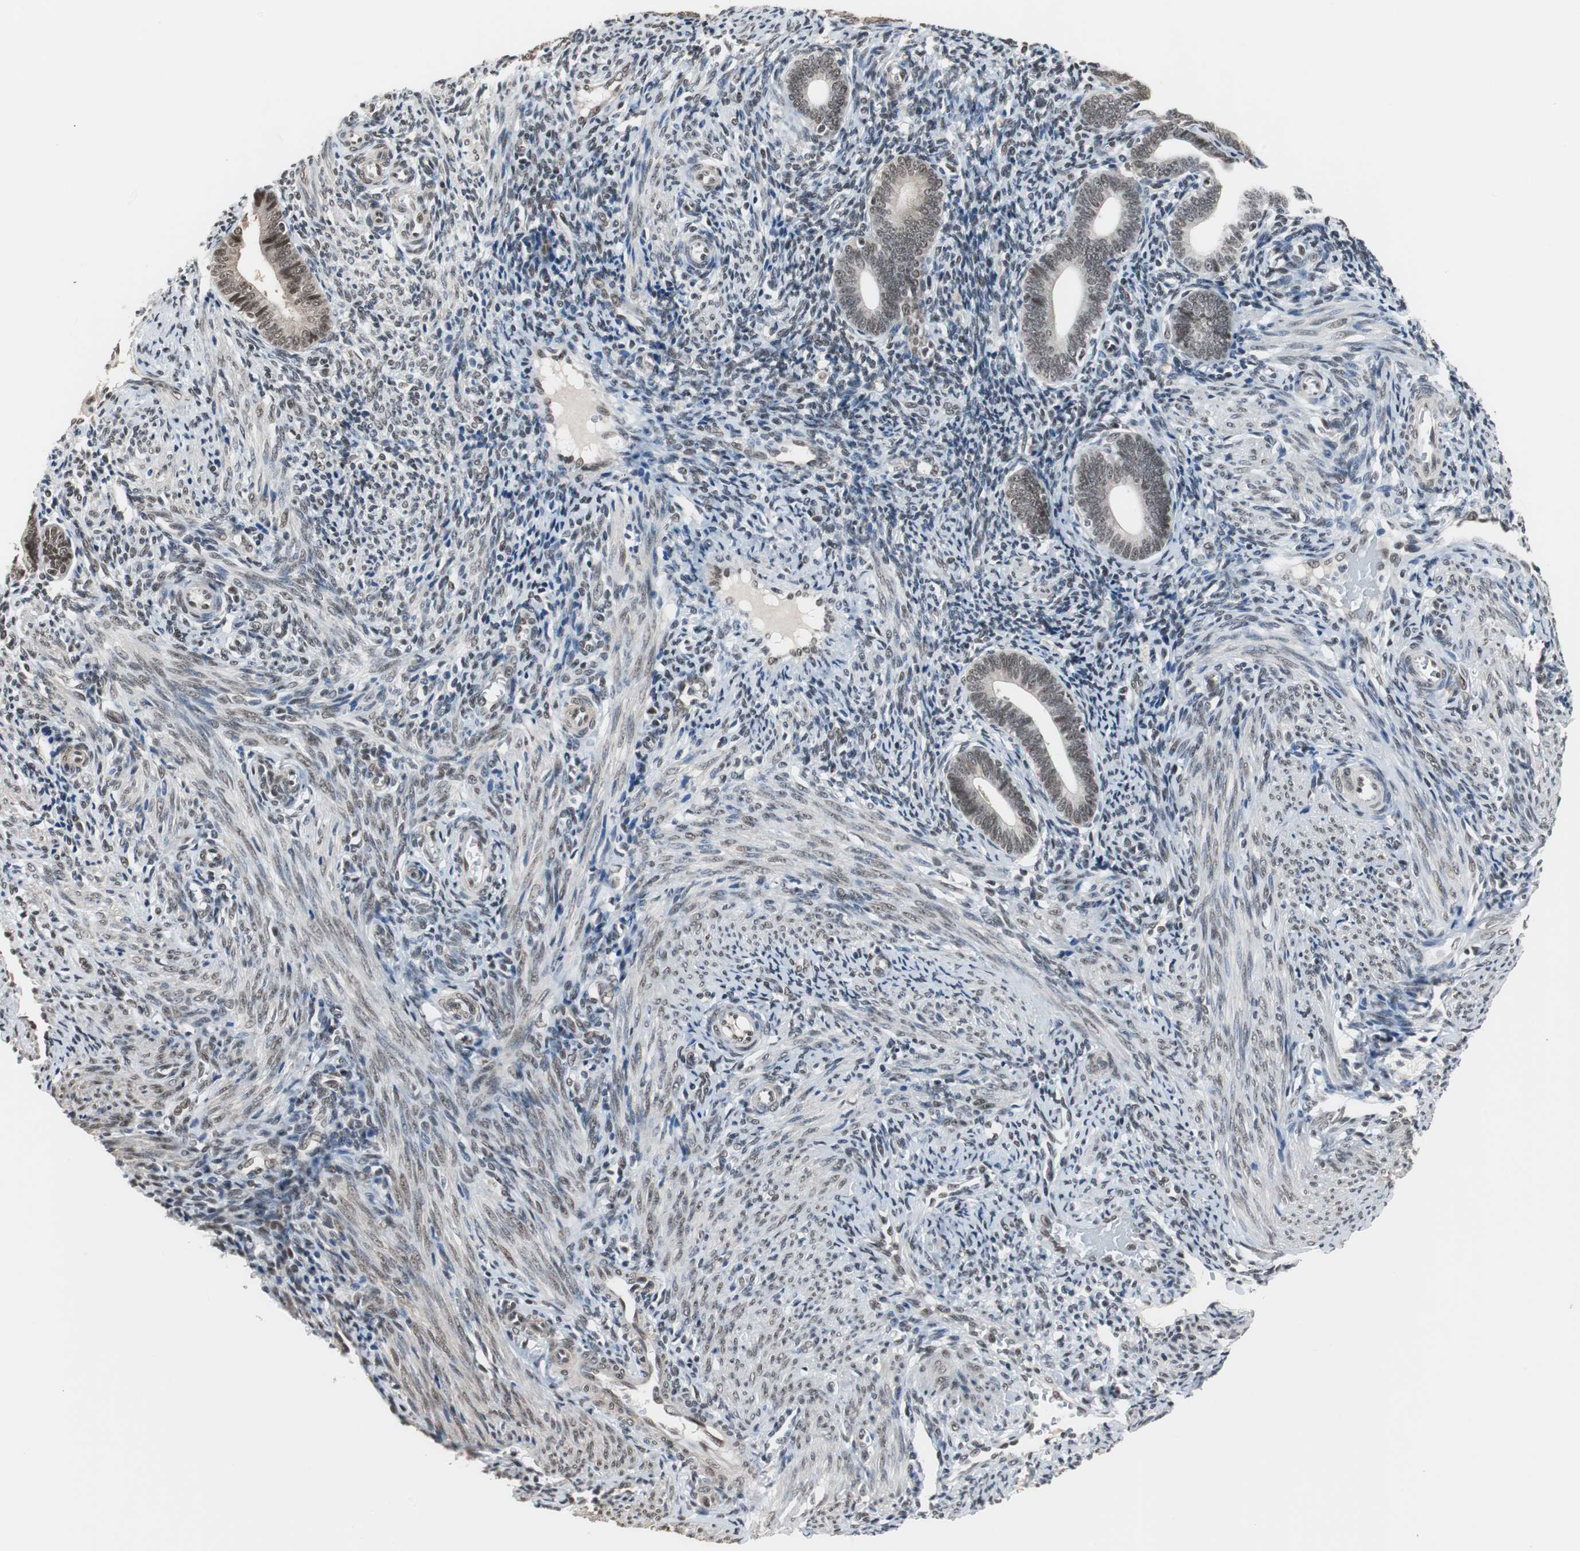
{"staining": {"intensity": "weak", "quantity": "25%-75%", "location": "nuclear"}, "tissue": "endometrium", "cell_type": "Cells in endometrial stroma", "image_type": "normal", "snomed": [{"axis": "morphology", "description": "Normal tissue, NOS"}, {"axis": "topography", "description": "Uterus"}, {"axis": "topography", "description": "Endometrium"}], "caption": "High-power microscopy captured an immunohistochemistry image of unremarkable endometrium, revealing weak nuclear staining in approximately 25%-75% of cells in endometrial stroma.", "gene": "TAF7", "patient": {"sex": "female", "age": 33}}